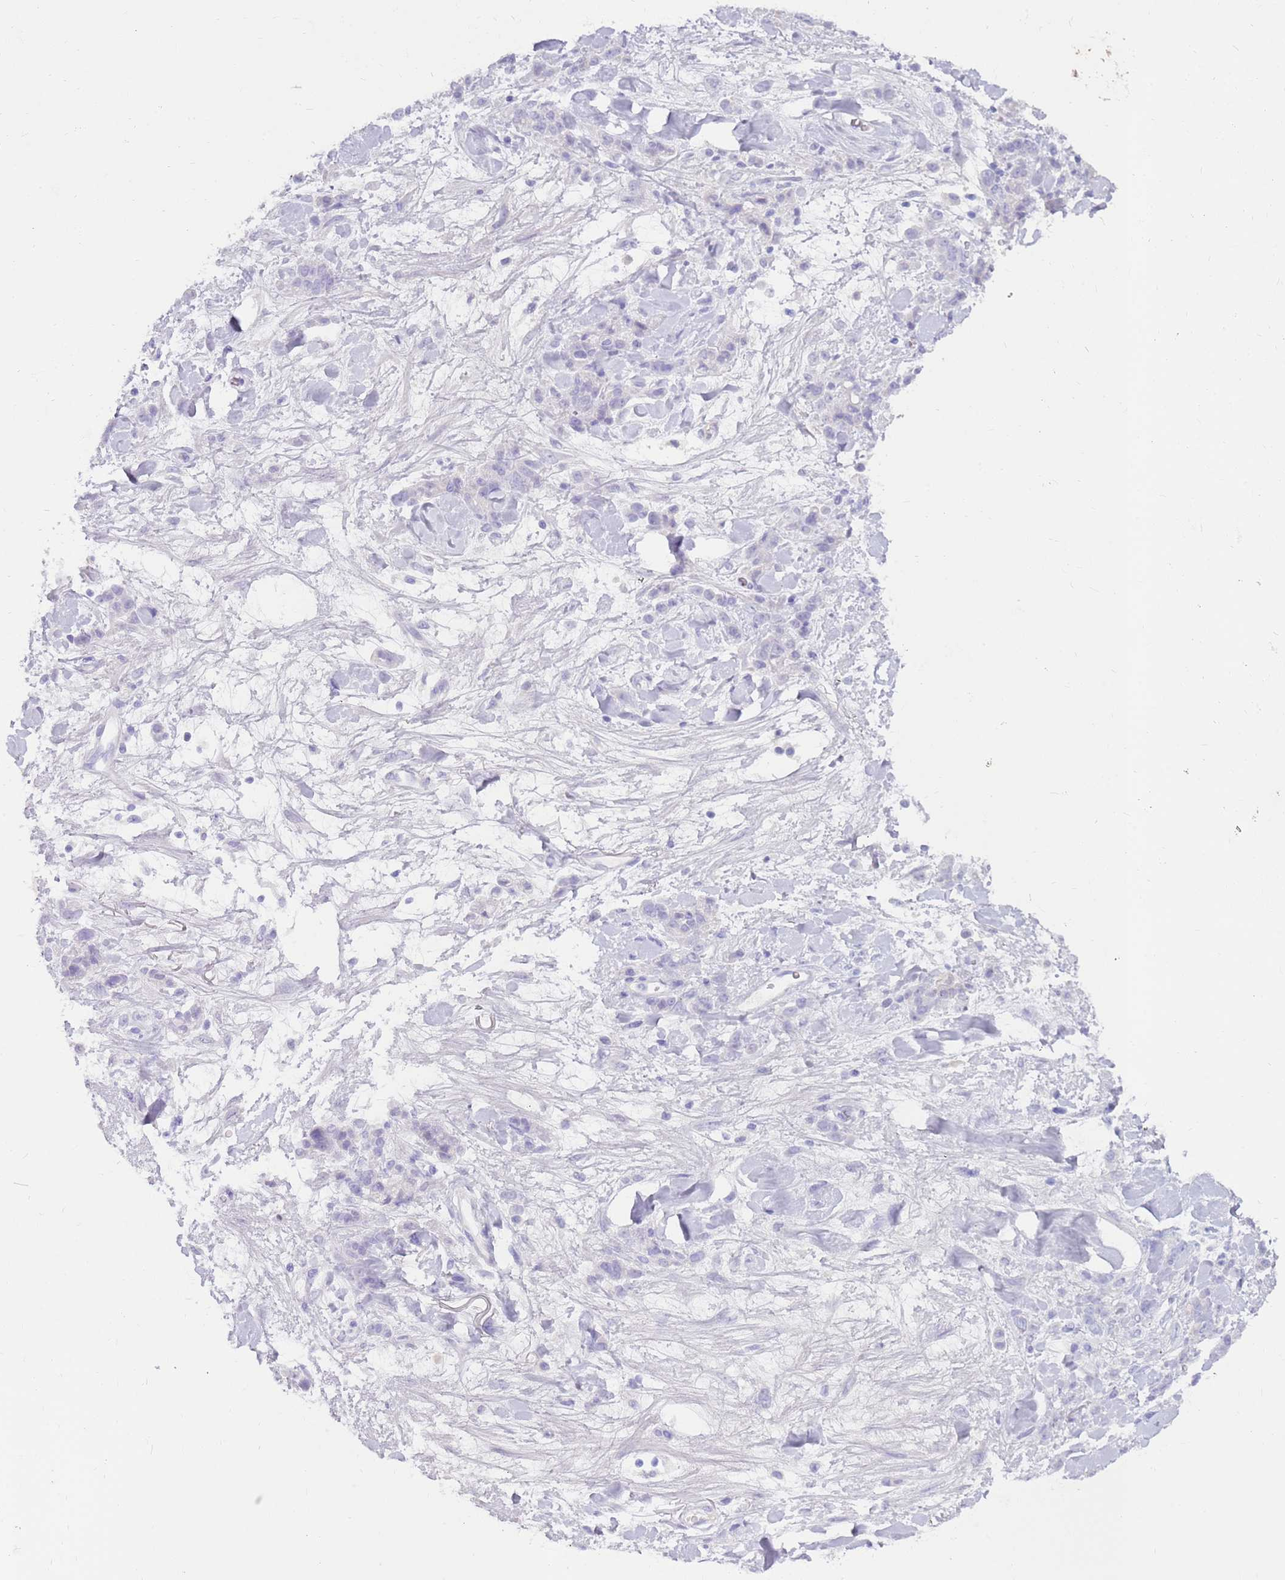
{"staining": {"intensity": "negative", "quantity": "none", "location": "none"}, "tissue": "stomach cancer", "cell_type": "Tumor cells", "image_type": "cancer", "snomed": [{"axis": "morphology", "description": "Normal tissue, NOS"}, {"axis": "morphology", "description": "Adenocarcinoma, NOS"}, {"axis": "topography", "description": "Stomach"}], "caption": "This image is of stomach cancer (adenocarcinoma) stained with IHC to label a protein in brown with the nuclei are counter-stained blue. There is no staining in tumor cells. (Stains: DAB (3,3'-diaminobenzidine) IHC with hematoxylin counter stain, Microscopy: brightfield microscopy at high magnification).", "gene": "EVPLL", "patient": {"sex": "male", "age": 82}}